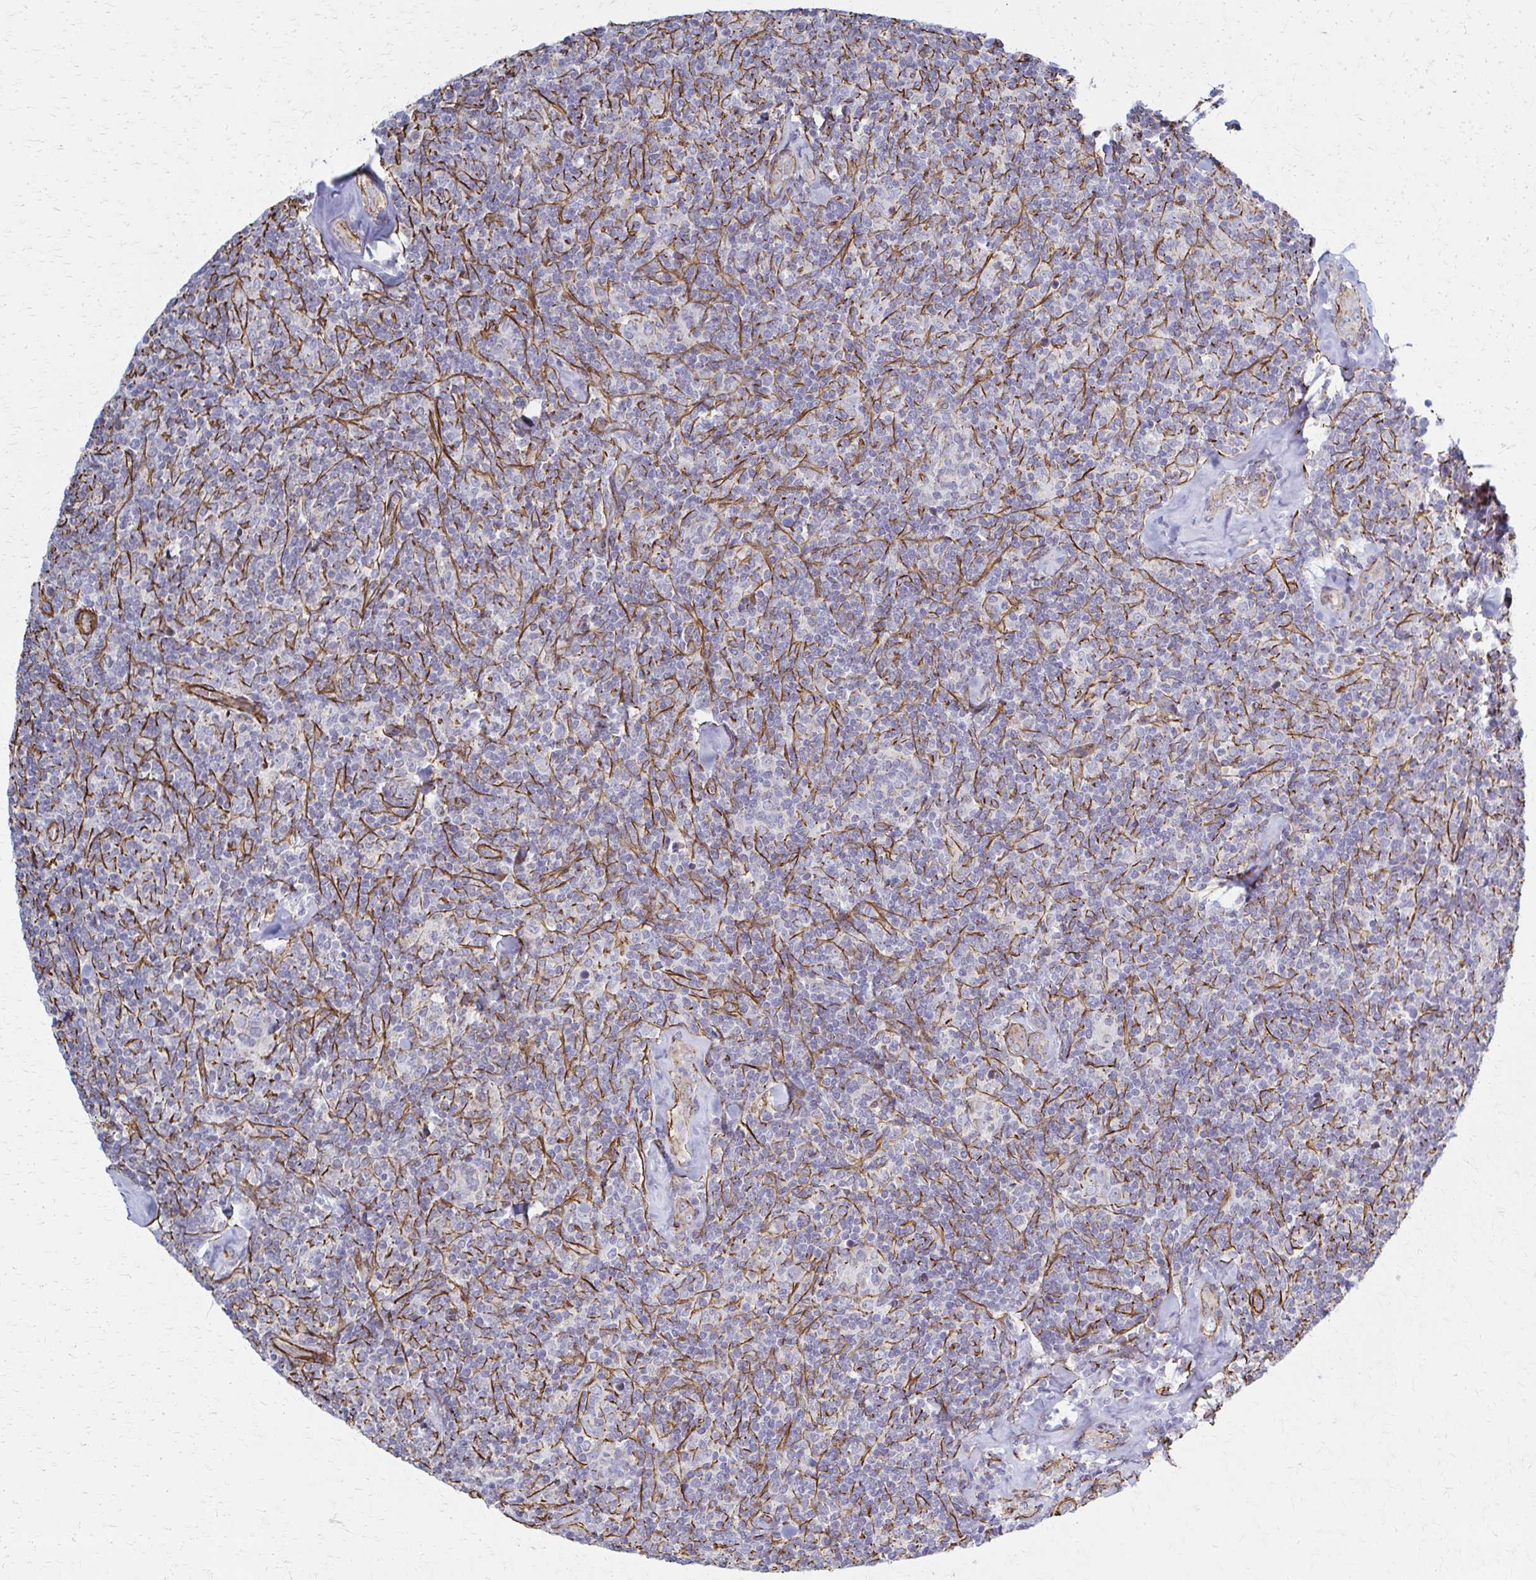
{"staining": {"intensity": "negative", "quantity": "none", "location": "none"}, "tissue": "lymphoma", "cell_type": "Tumor cells", "image_type": "cancer", "snomed": [{"axis": "morphology", "description": "Malignant lymphoma, non-Hodgkin's type, Low grade"}, {"axis": "topography", "description": "Lymph node"}], "caption": "Low-grade malignant lymphoma, non-Hodgkin's type was stained to show a protein in brown. There is no significant positivity in tumor cells.", "gene": "TIMMDC1", "patient": {"sex": "female", "age": 56}}